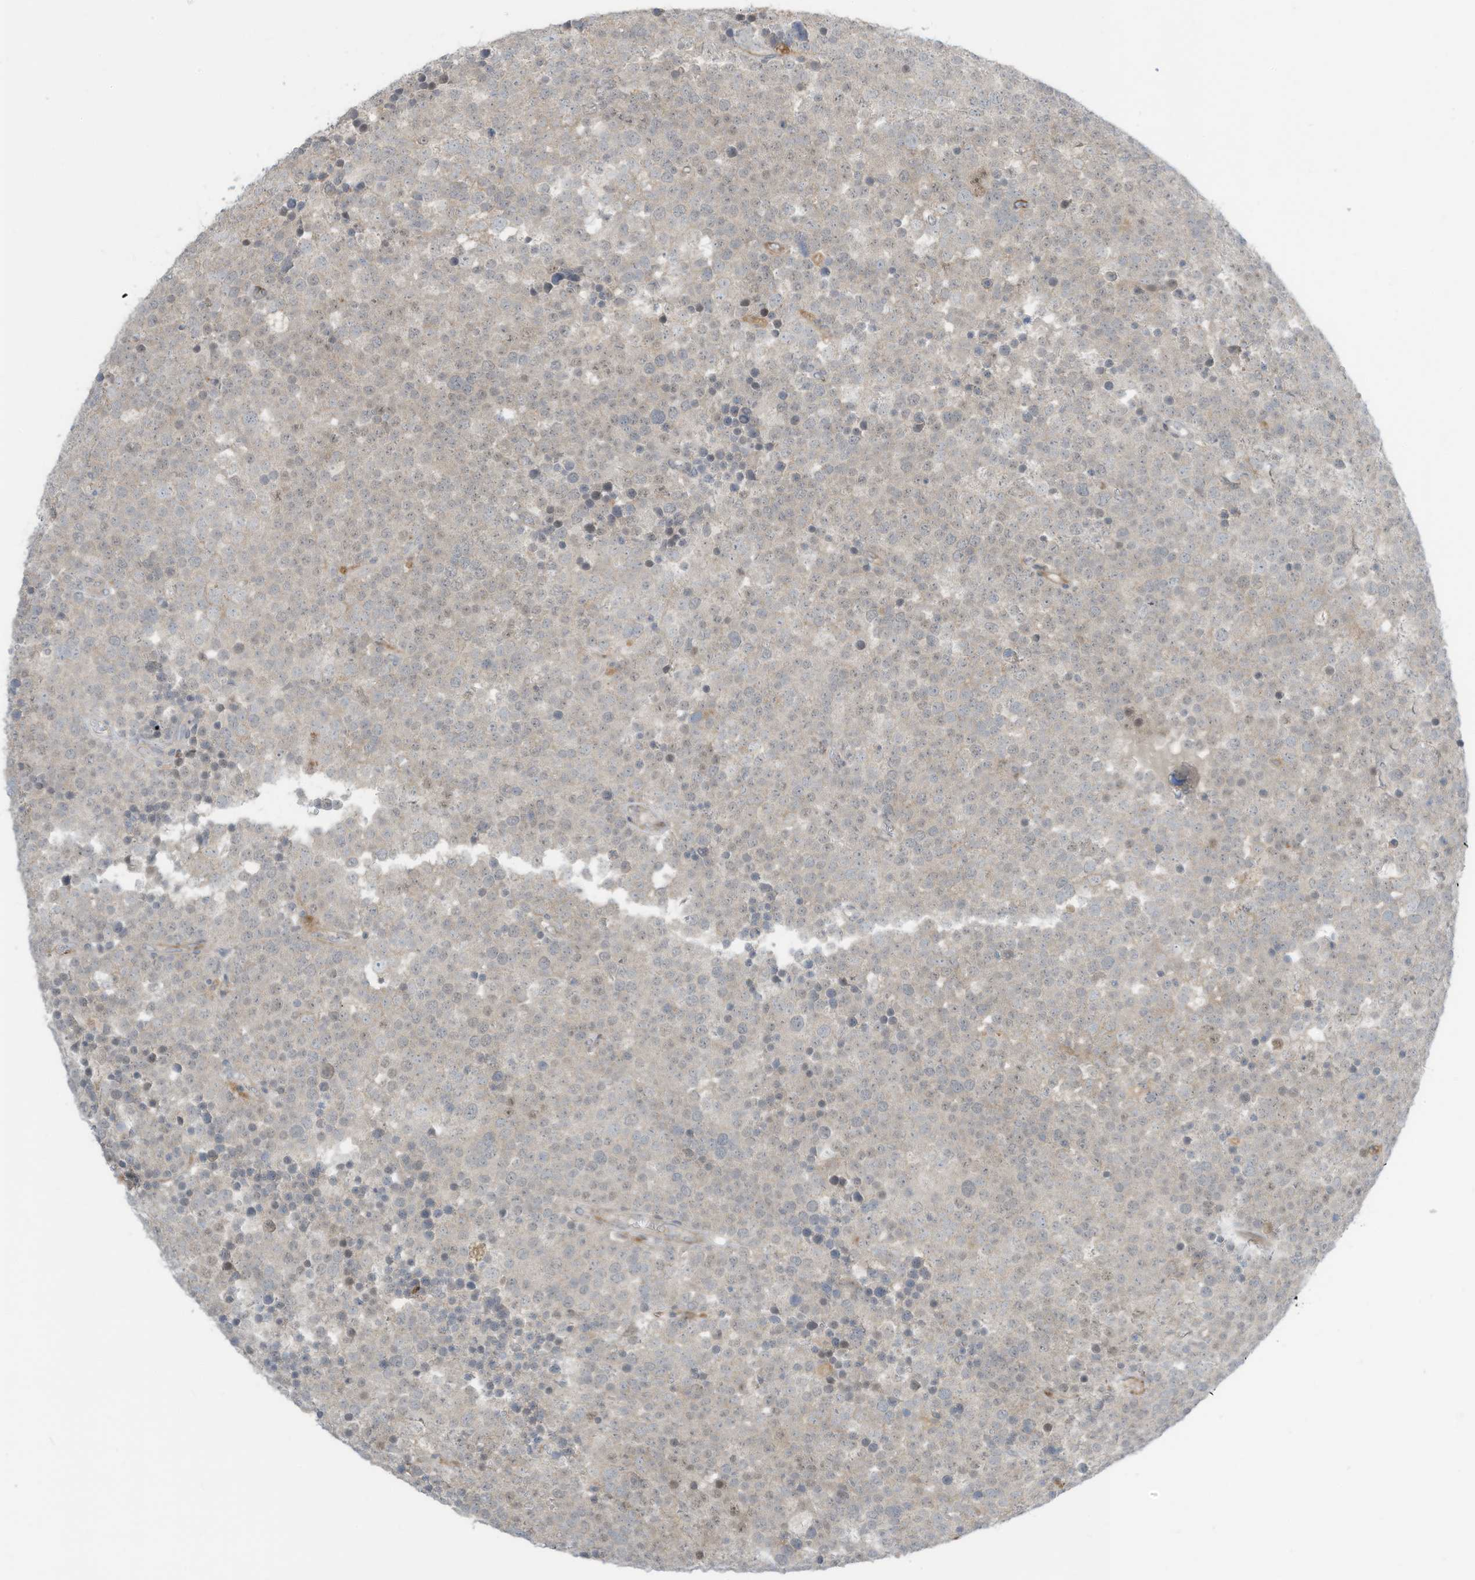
{"staining": {"intensity": "negative", "quantity": "none", "location": "none"}, "tissue": "testis cancer", "cell_type": "Tumor cells", "image_type": "cancer", "snomed": [{"axis": "morphology", "description": "Seminoma, NOS"}, {"axis": "topography", "description": "Testis"}], "caption": "IHC photomicrograph of seminoma (testis) stained for a protein (brown), which displays no staining in tumor cells.", "gene": "DZIP3", "patient": {"sex": "male", "age": 71}}